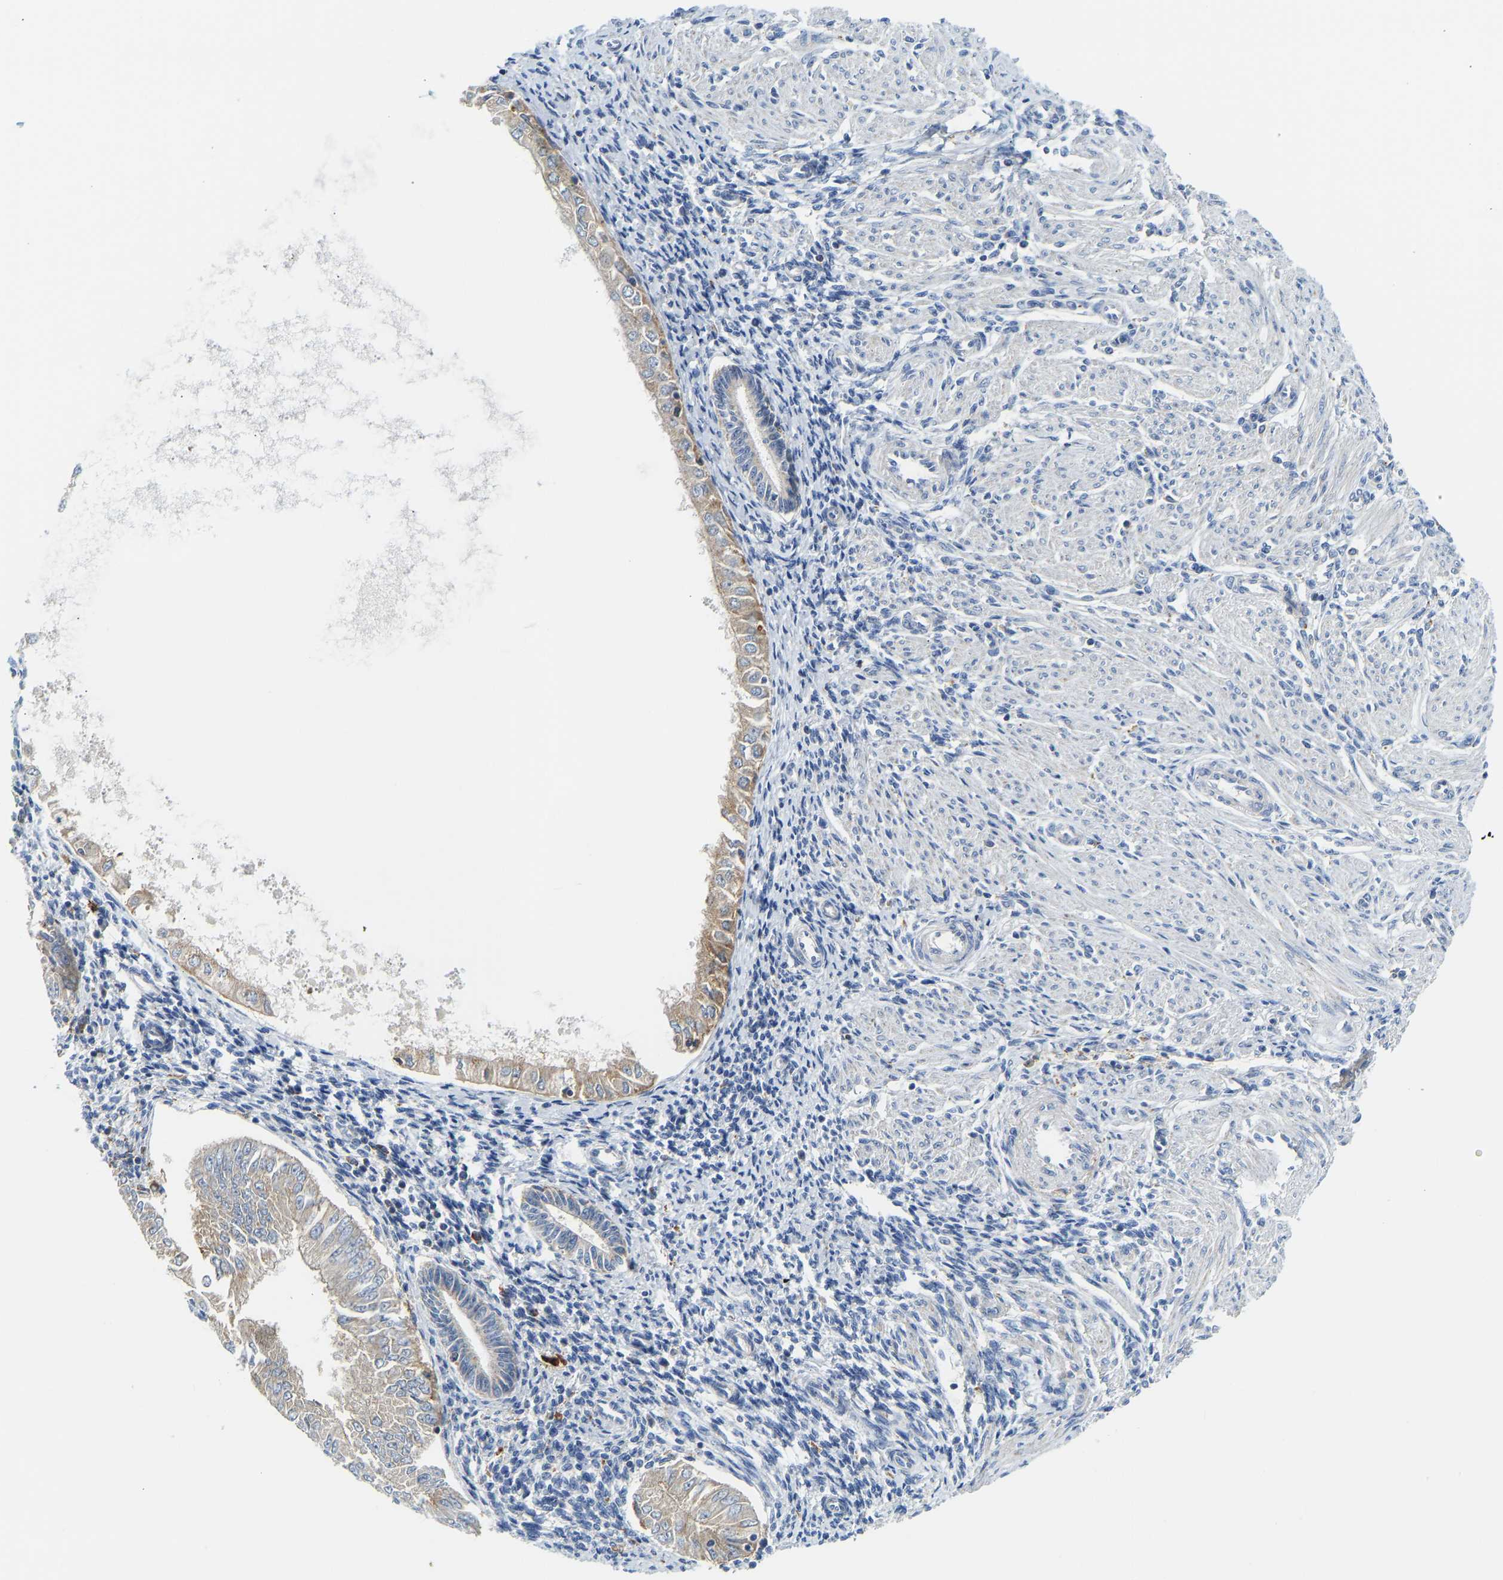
{"staining": {"intensity": "weak", "quantity": "25%-75%", "location": "cytoplasmic/membranous"}, "tissue": "endometrial cancer", "cell_type": "Tumor cells", "image_type": "cancer", "snomed": [{"axis": "morphology", "description": "Adenocarcinoma, NOS"}, {"axis": "topography", "description": "Endometrium"}], "caption": "Endometrial cancer (adenocarcinoma) was stained to show a protein in brown. There is low levels of weak cytoplasmic/membranous positivity in about 25%-75% of tumor cells.", "gene": "ATP6V1E1", "patient": {"sex": "female", "age": 53}}